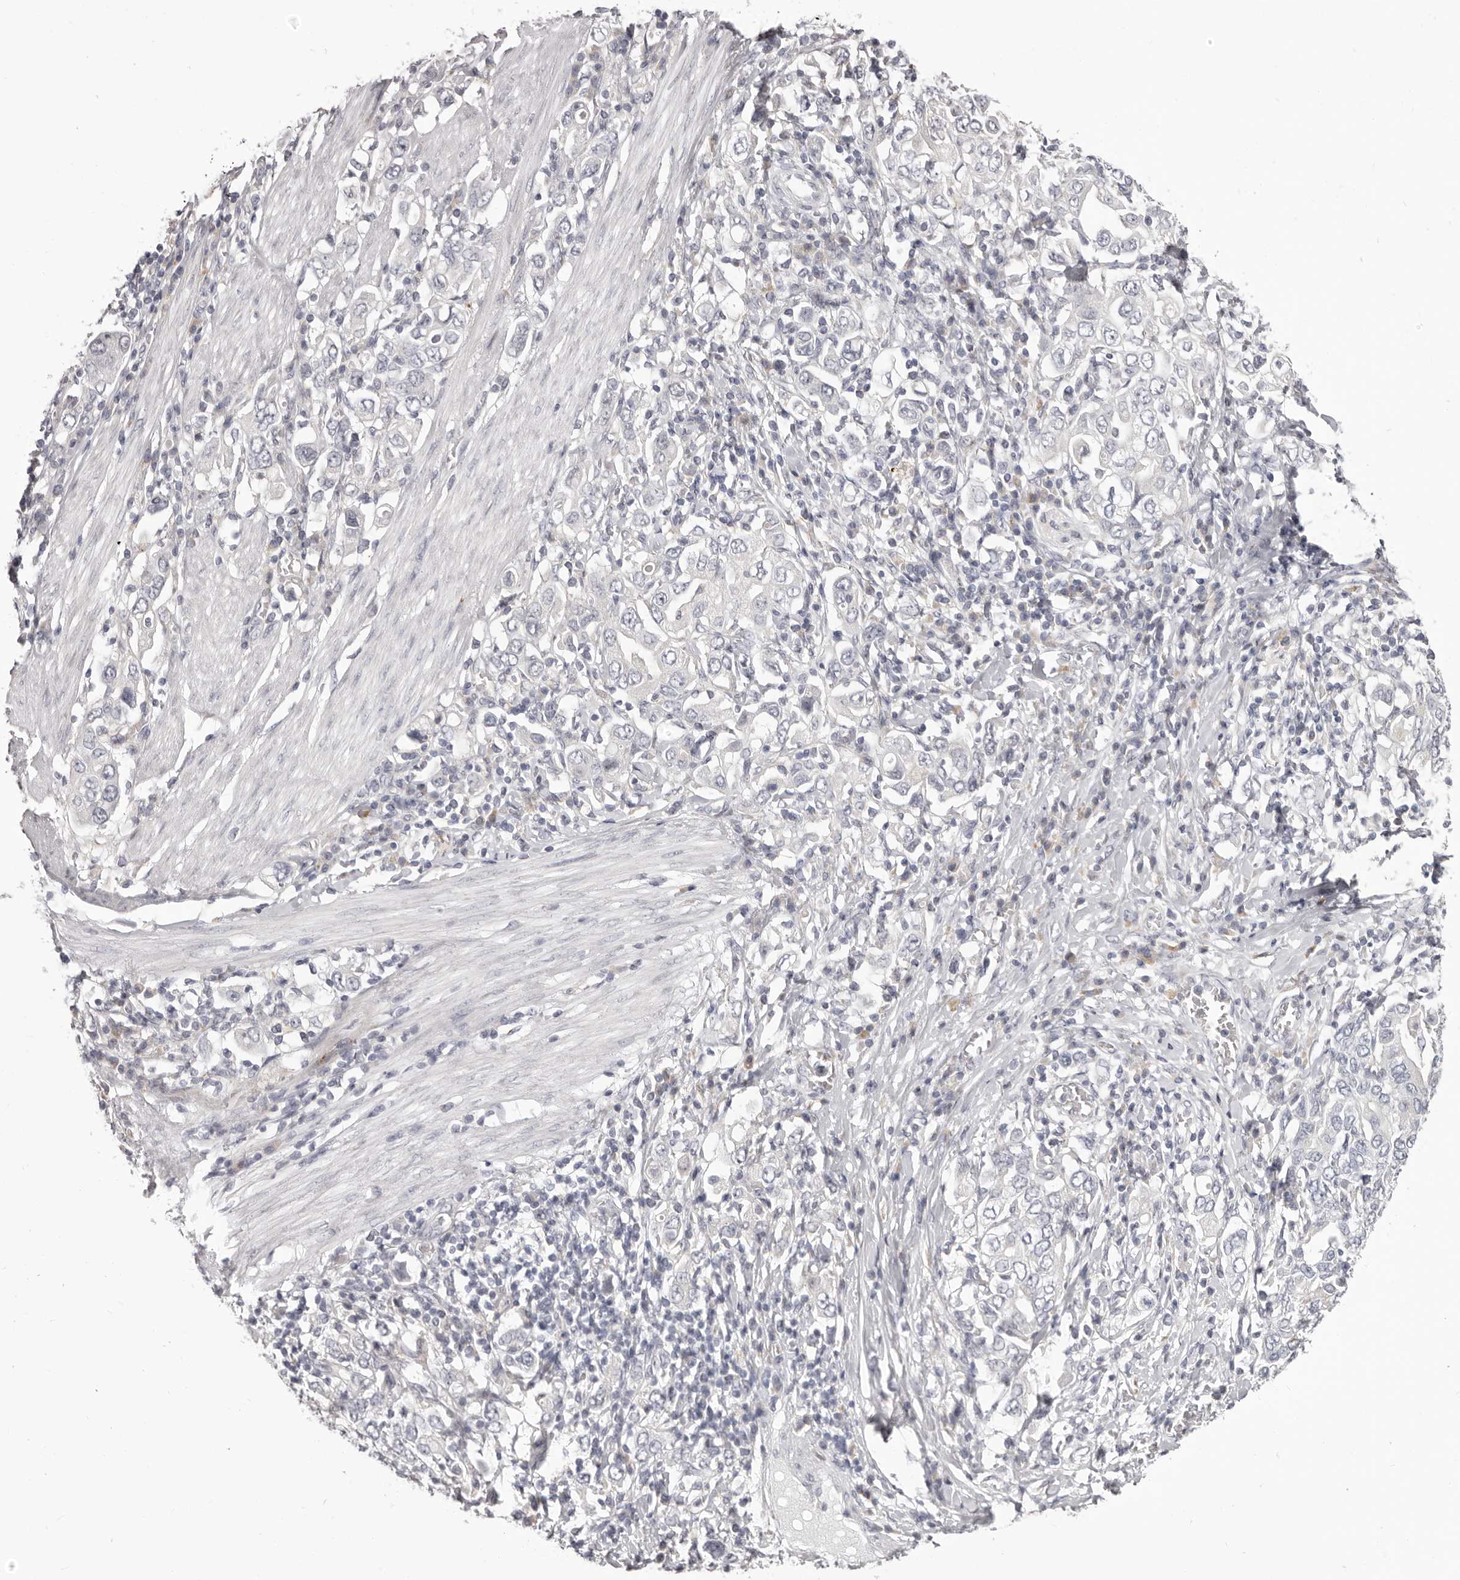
{"staining": {"intensity": "negative", "quantity": "none", "location": "none"}, "tissue": "stomach cancer", "cell_type": "Tumor cells", "image_type": "cancer", "snomed": [{"axis": "morphology", "description": "Adenocarcinoma, NOS"}, {"axis": "topography", "description": "Stomach, upper"}], "caption": "High power microscopy histopathology image of an immunohistochemistry (IHC) image of stomach cancer, revealing no significant expression in tumor cells. (Stains: DAB IHC with hematoxylin counter stain, Microscopy: brightfield microscopy at high magnification).", "gene": "OTUD3", "patient": {"sex": "male", "age": 62}}